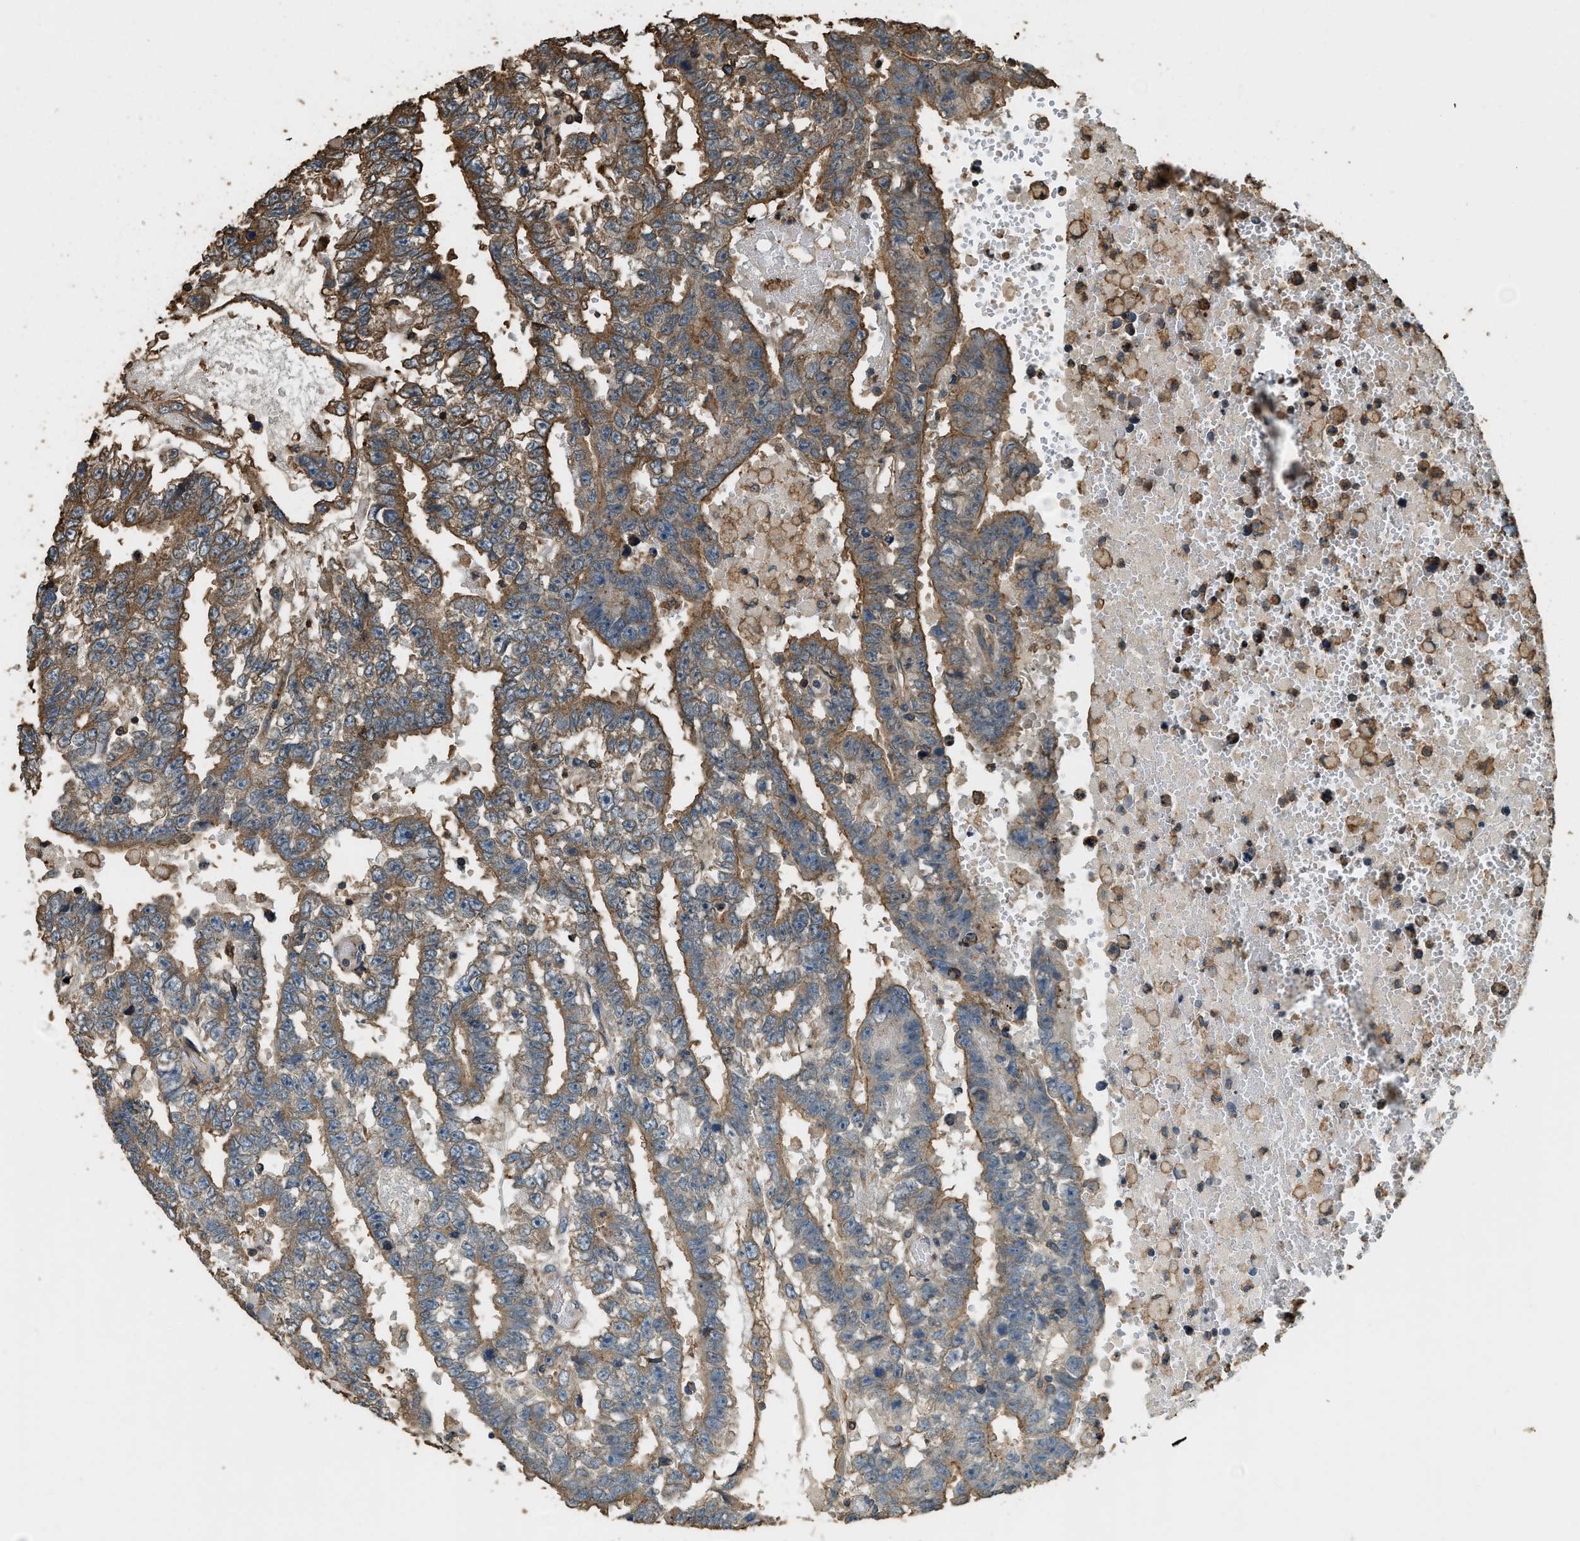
{"staining": {"intensity": "moderate", "quantity": ">75%", "location": "cytoplasmic/membranous"}, "tissue": "testis cancer", "cell_type": "Tumor cells", "image_type": "cancer", "snomed": [{"axis": "morphology", "description": "Carcinoma, Embryonal, NOS"}, {"axis": "topography", "description": "Testis"}], "caption": "Immunohistochemical staining of testis cancer (embryonal carcinoma) demonstrates medium levels of moderate cytoplasmic/membranous protein staining in about >75% of tumor cells.", "gene": "ERGIC1", "patient": {"sex": "male", "age": 25}}